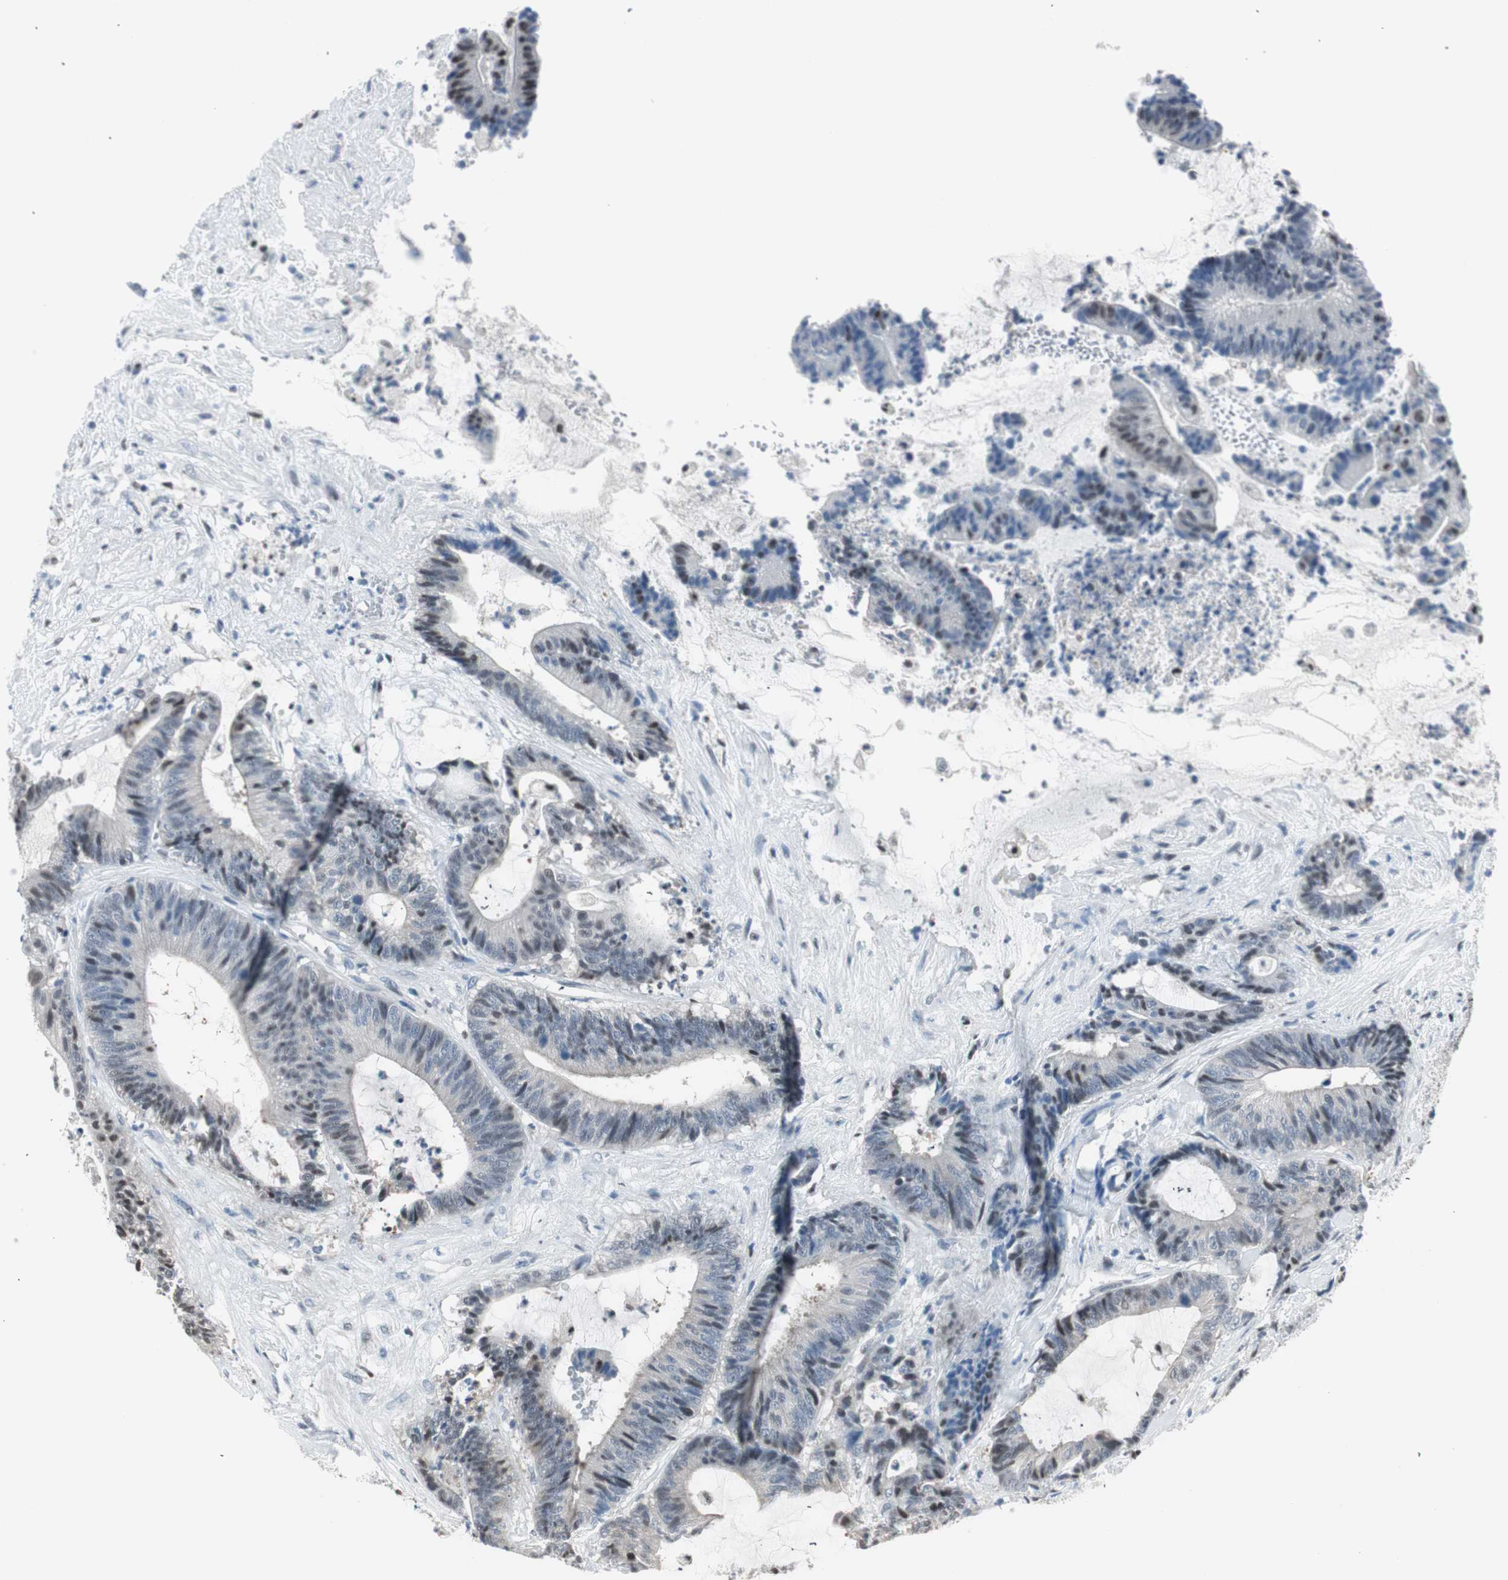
{"staining": {"intensity": "moderate", "quantity": "<25%", "location": "nuclear"}, "tissue": "colorectal cancer", "cell_type": "Tumor cells", "image_type": "cancer", "snomed": [{"axis": "morphology", "description": "Adenocarcinoma, NOS"}, {"axis": "topography", "description": "Colon"}], "caption": "Protein analysis of colorectal cancer tissue displays moderate nuclear positivity in about <25% of tumor cells.", "gene": "LONP2", "patient": {"sex": "female", "age": 84}}